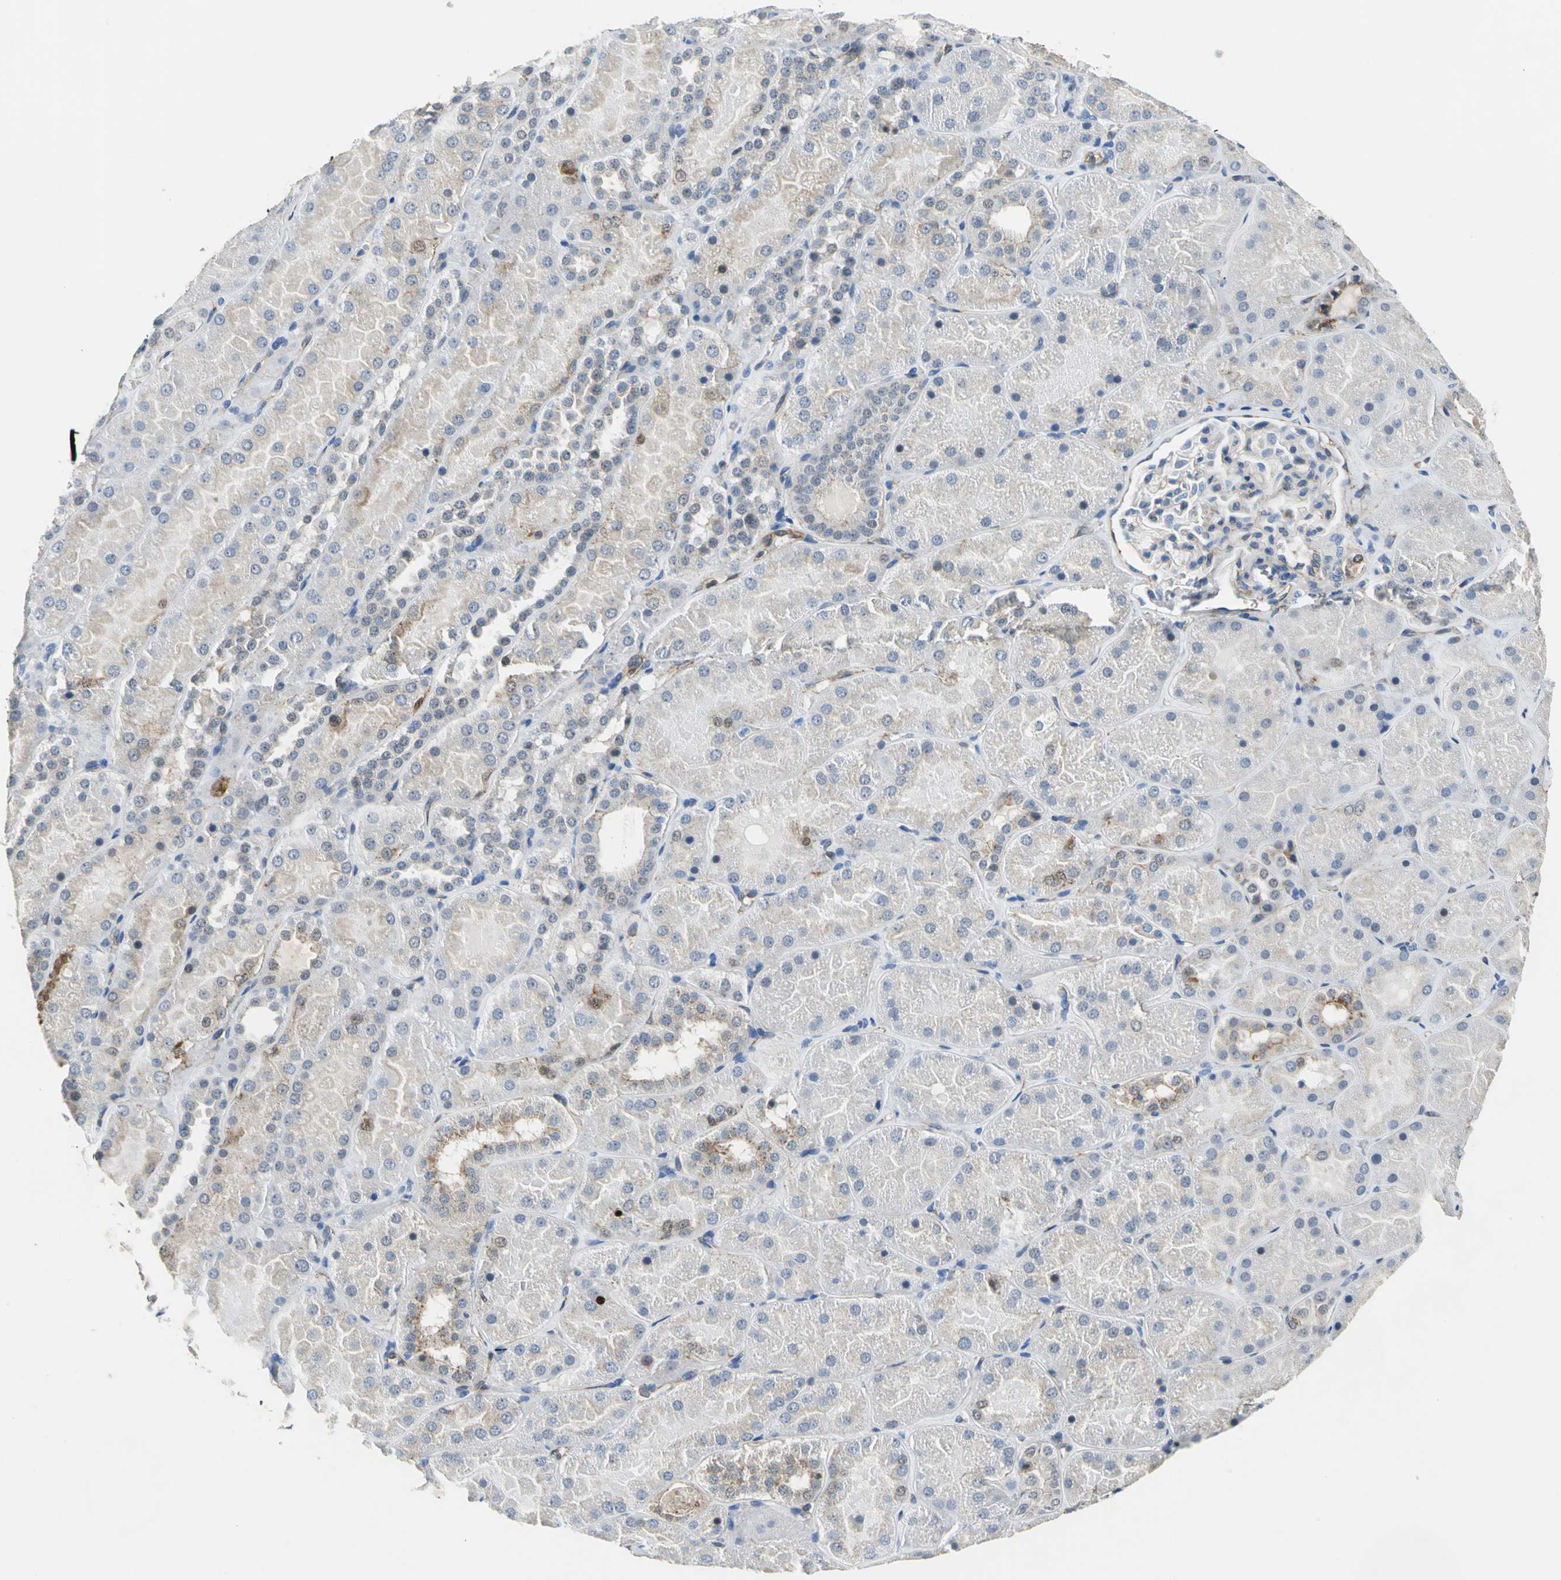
{"staining": {"intensity": "negative", "quantity": "none", "location": "none"}, "tissue": "kidney", "cell_type": "Cells in glomeruli", "image_type": "normal", "snomed": [{"axis": "morphology", "description": "Normal tissue, NOS"}, {"axis": "topography", "description": "Kidney"}], "caption": "High magnification brightfield microscopy of unremarkable kidney stained with DAB (brown) and counterstained with hematoxylin (blue): cells in glomeruli show no significant expression.", "gene": "ENSG00000285130", "patient": {"sex": "male", "age": 28}}